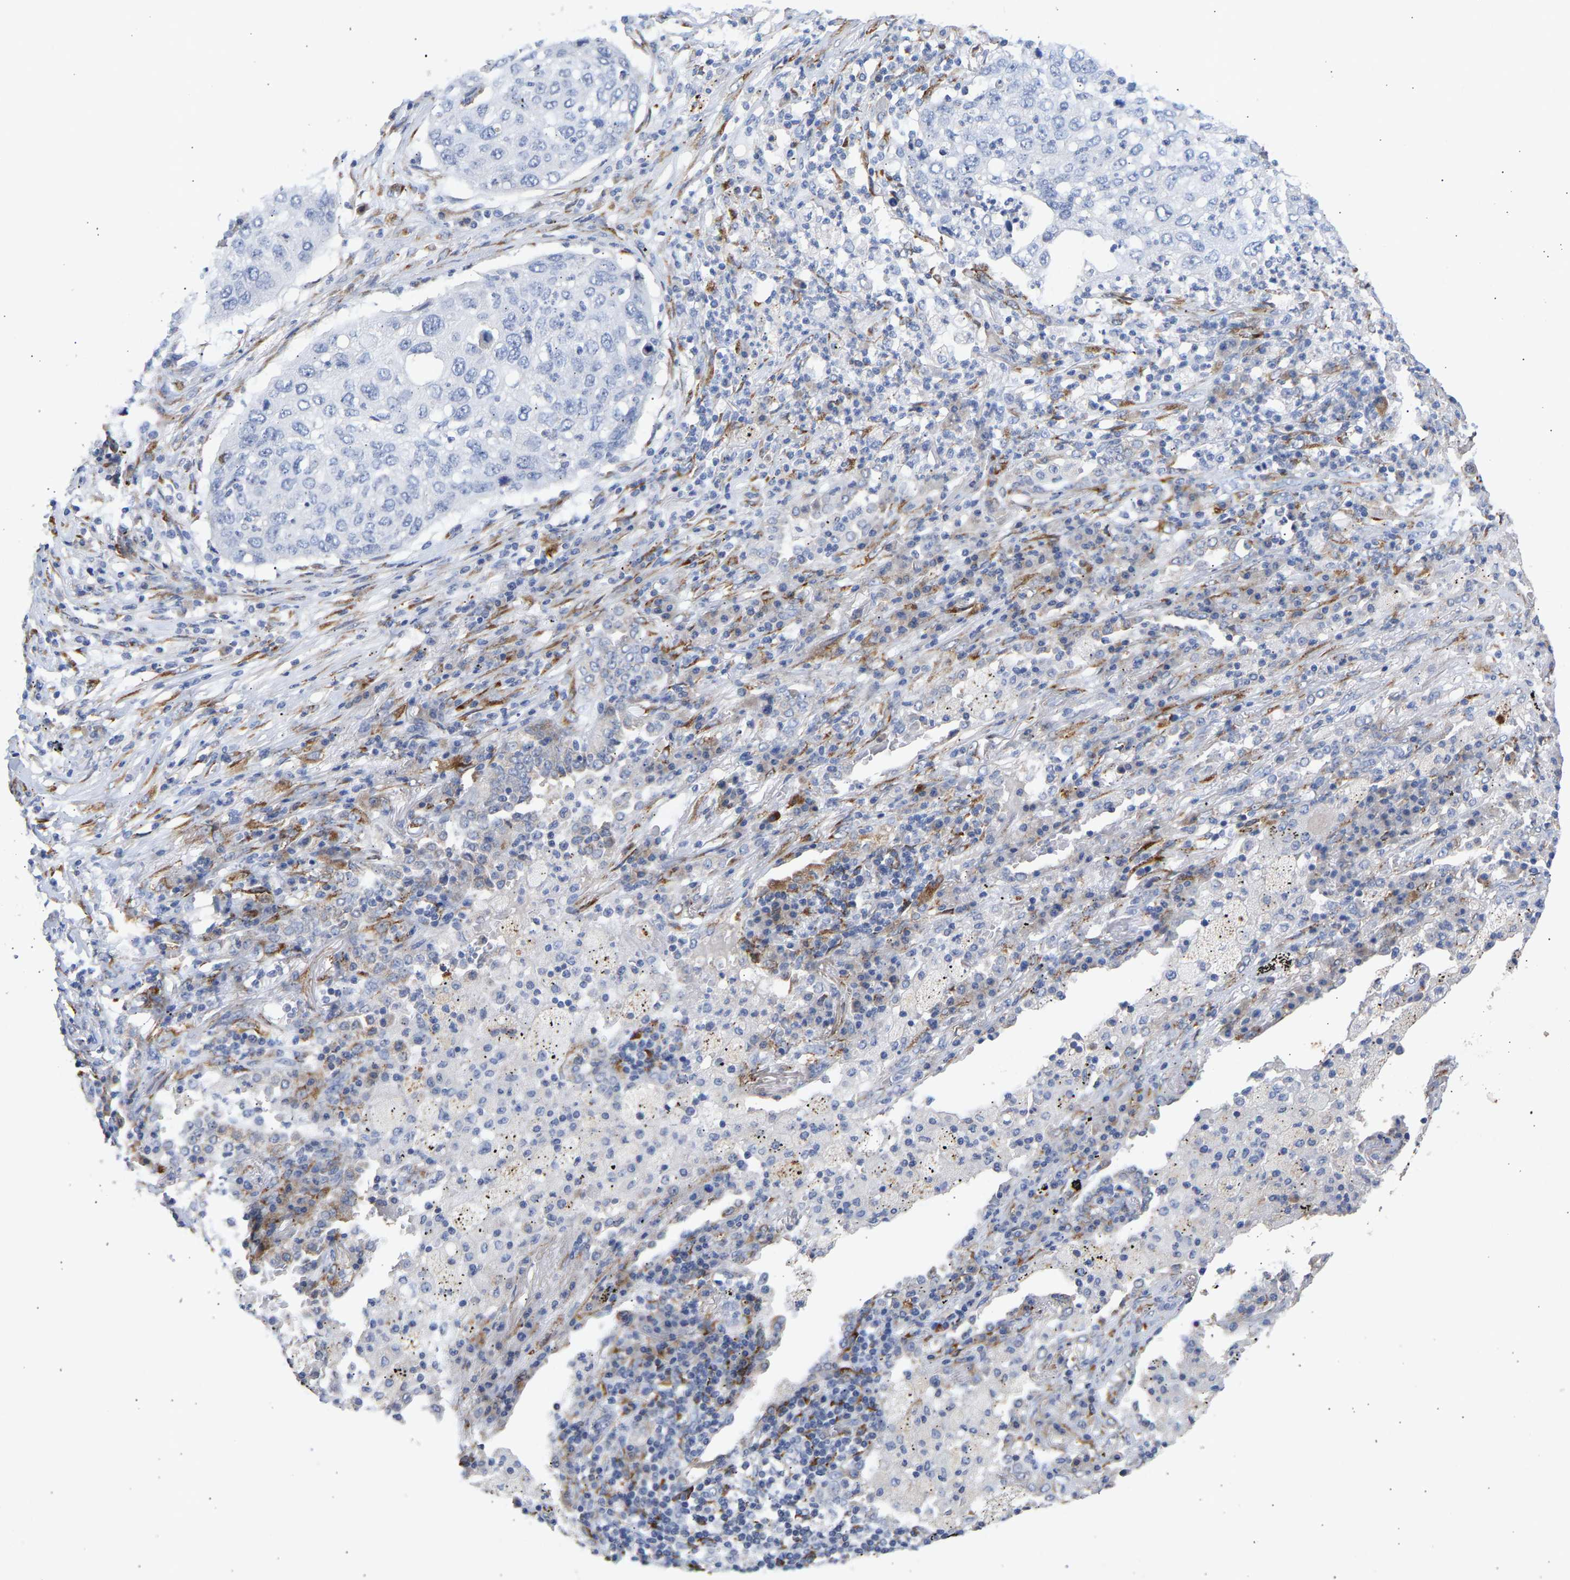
{"staining": {"intensity": "negative", "quantity": "none", "location": "none"}, "tissue": "lung cancer", "cell_type": "Tumor cells", "image_type": "cancer", "snomed": [{"axis": "morphology", "description": "Squamous cell carcinoma, NOS"}, {"axis": "topography", "description": "Lung"}], "caption": "Micrograph shows no significant protein positivity in tumor cells of lung cancer (squamous cell carcinoma).", "gene": "SELENOM", "patient": {"sex": "female", "age": 63}}